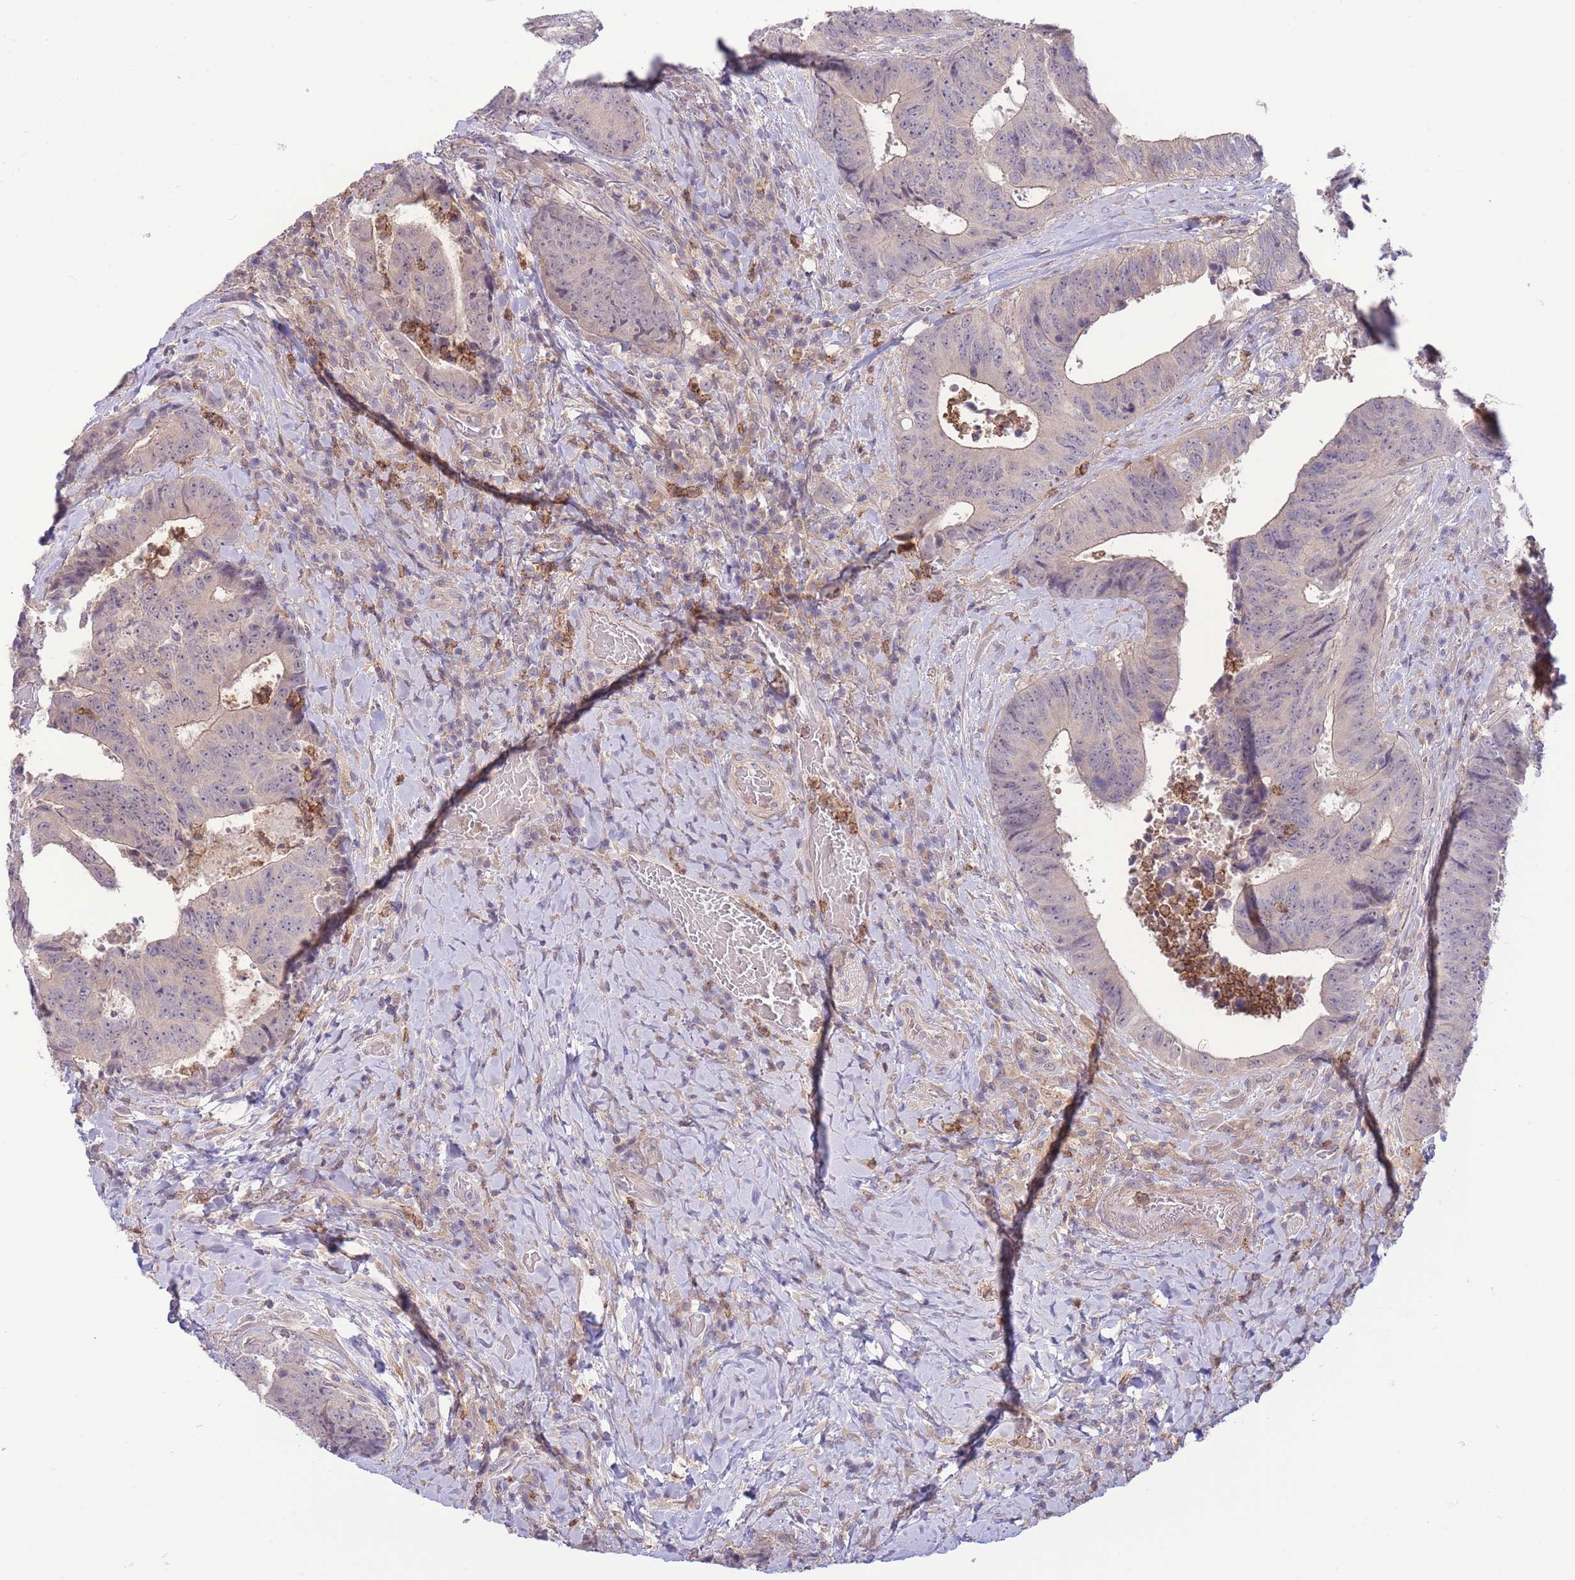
{"staining": {"intensity": "negative", "quantity": "none", "location": "none"}, "tissue": "colorectal cancer", "cell_type": "Tumor cells", "image_type": "cancer", "snomed": [{"axis": "morphology", "description": "Adenocarcinoma, NOS"}, {"axis": "topography", "description": "Rectum"}], "caption": "This micrograph is of colorectal adenocarcinoma stained with IHC to label a protein in brown with the nuclei are counter-stained blue. There is no positivity in tumor cells.", "gene": "ZNF304", "patient": {"sex": "male", "age": 72}}